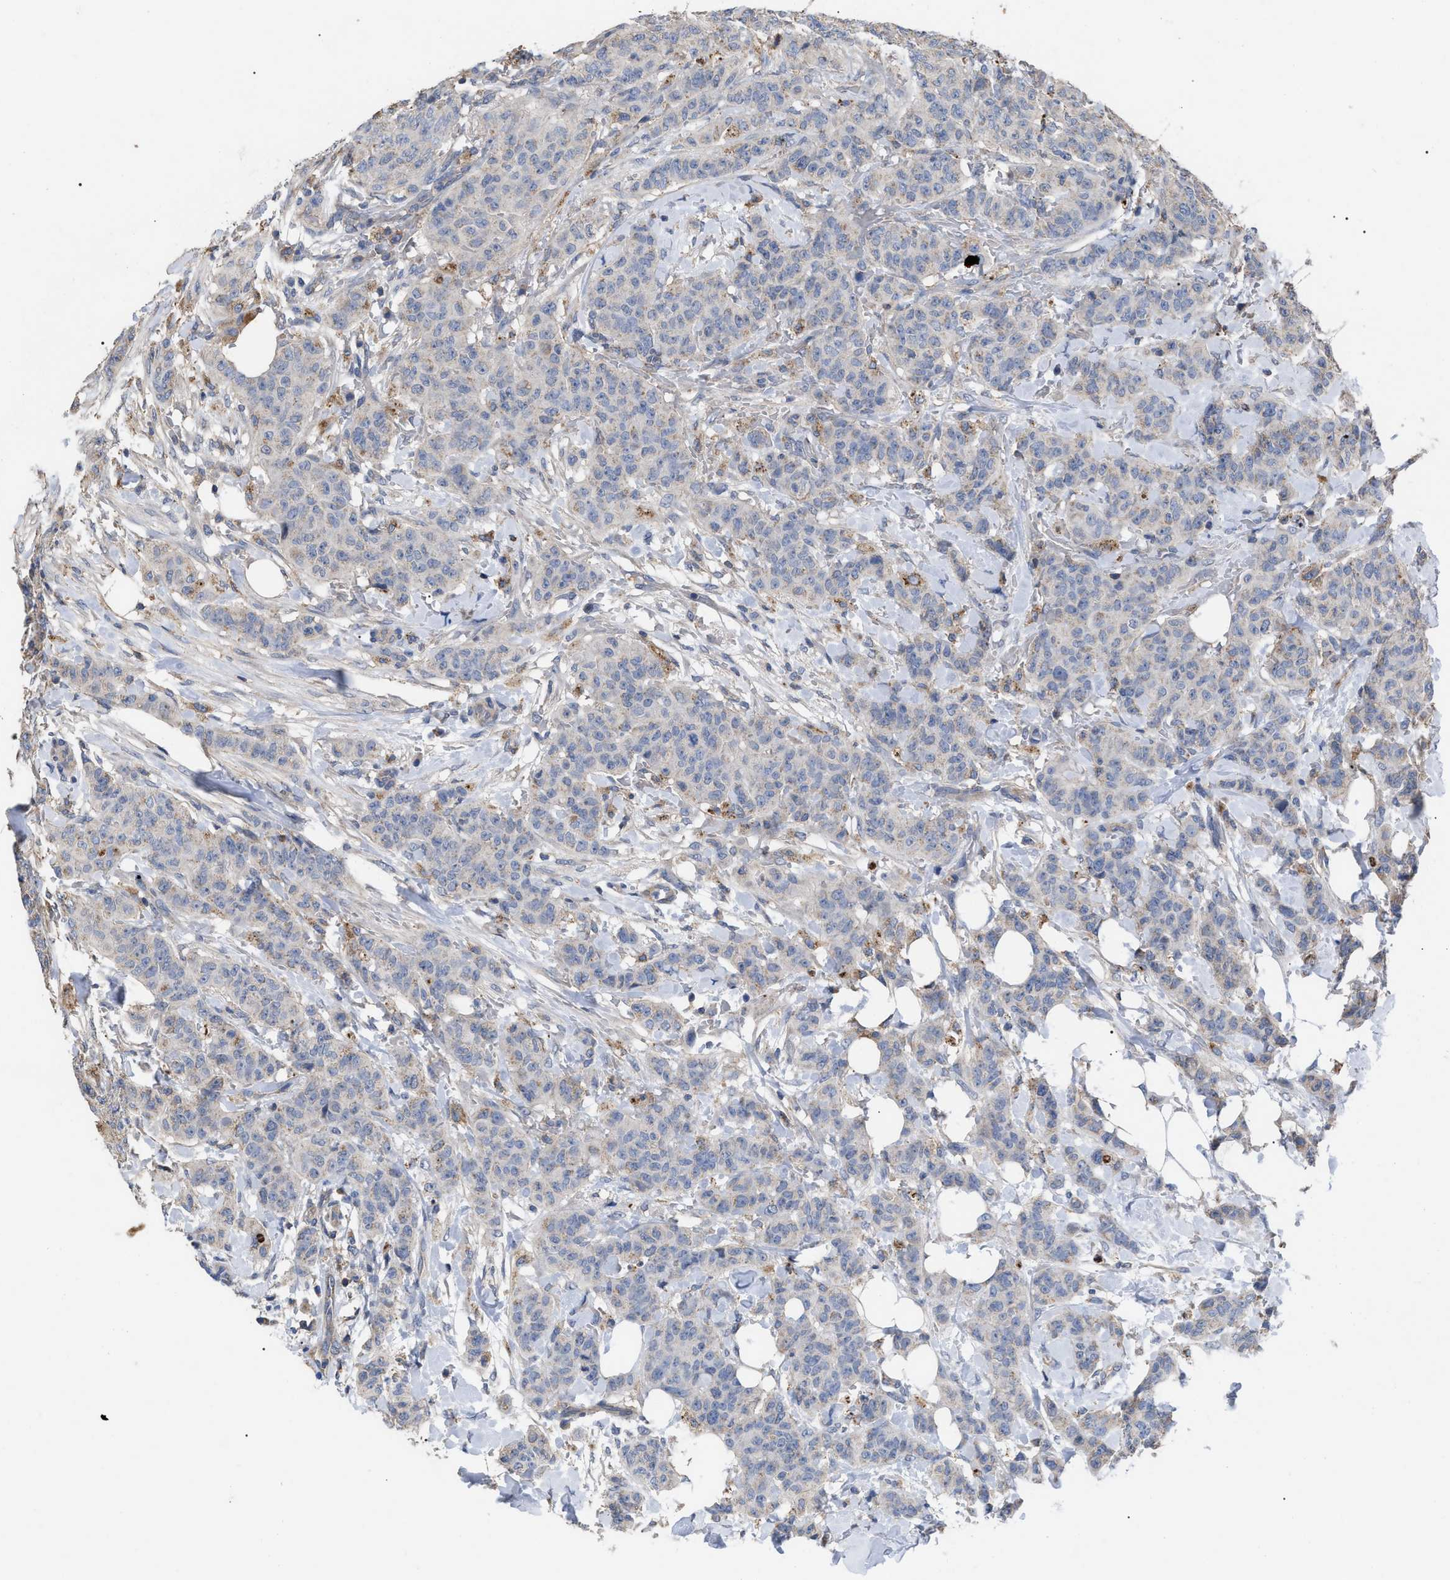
{"staining": {"intensity": "negative", "quantity": "none", "location": "none"}, "tissue": "breast cancer", "cell_type": "Tumor cells", "image_type": "cancer", "snomed": [{"axis": "morphology", "description": "Normal tissue, NOS"}, {"axis": "morphology", "description": "Duct carcinoma"}, {"axis": "topography", "description": "Breast"}], "caption": "An IHC micrograph of intraductal carcinoma (breast) is shown. There is no staining in tumor cells of intraductal carcinoma (breast).", "gene": "FAM171A2", "patient": {"sex": "female", "age": 40}}